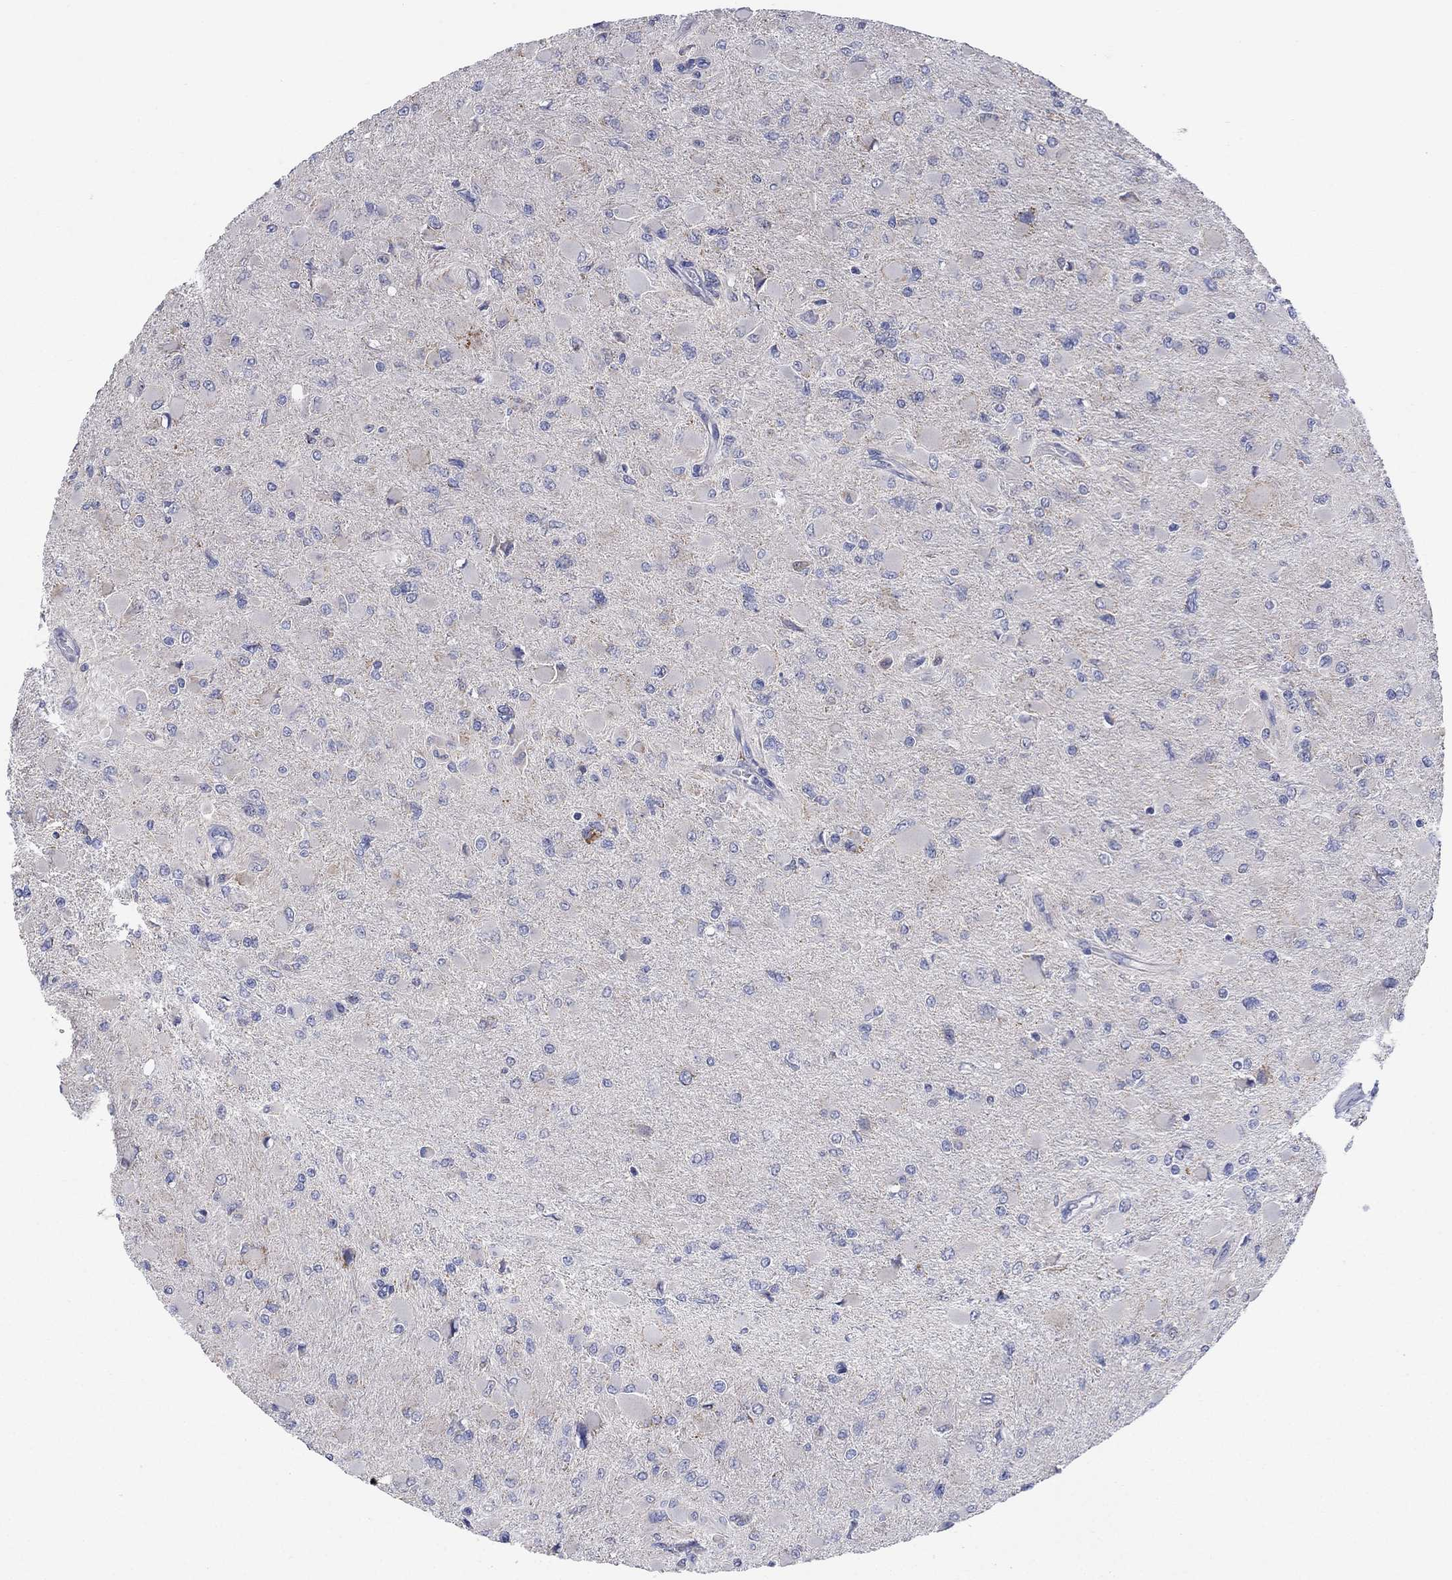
{"staining": {"intensity": "negative", "quantity": "none", "location": "none"}, "tissue": "glioma", "cell_type": "Tumor cells", "image_type": "cancer", "snomed": [{"axis": "morphology", "description": "Glioma, malignant, High grade"}, {"axis": "topography", "description": "Cerebral cortex"}], "caption": "Tumor cells show no significant positivity in glioma.", "gene": "CLVS1", "patient": {"sex": "female", "age": 36}}